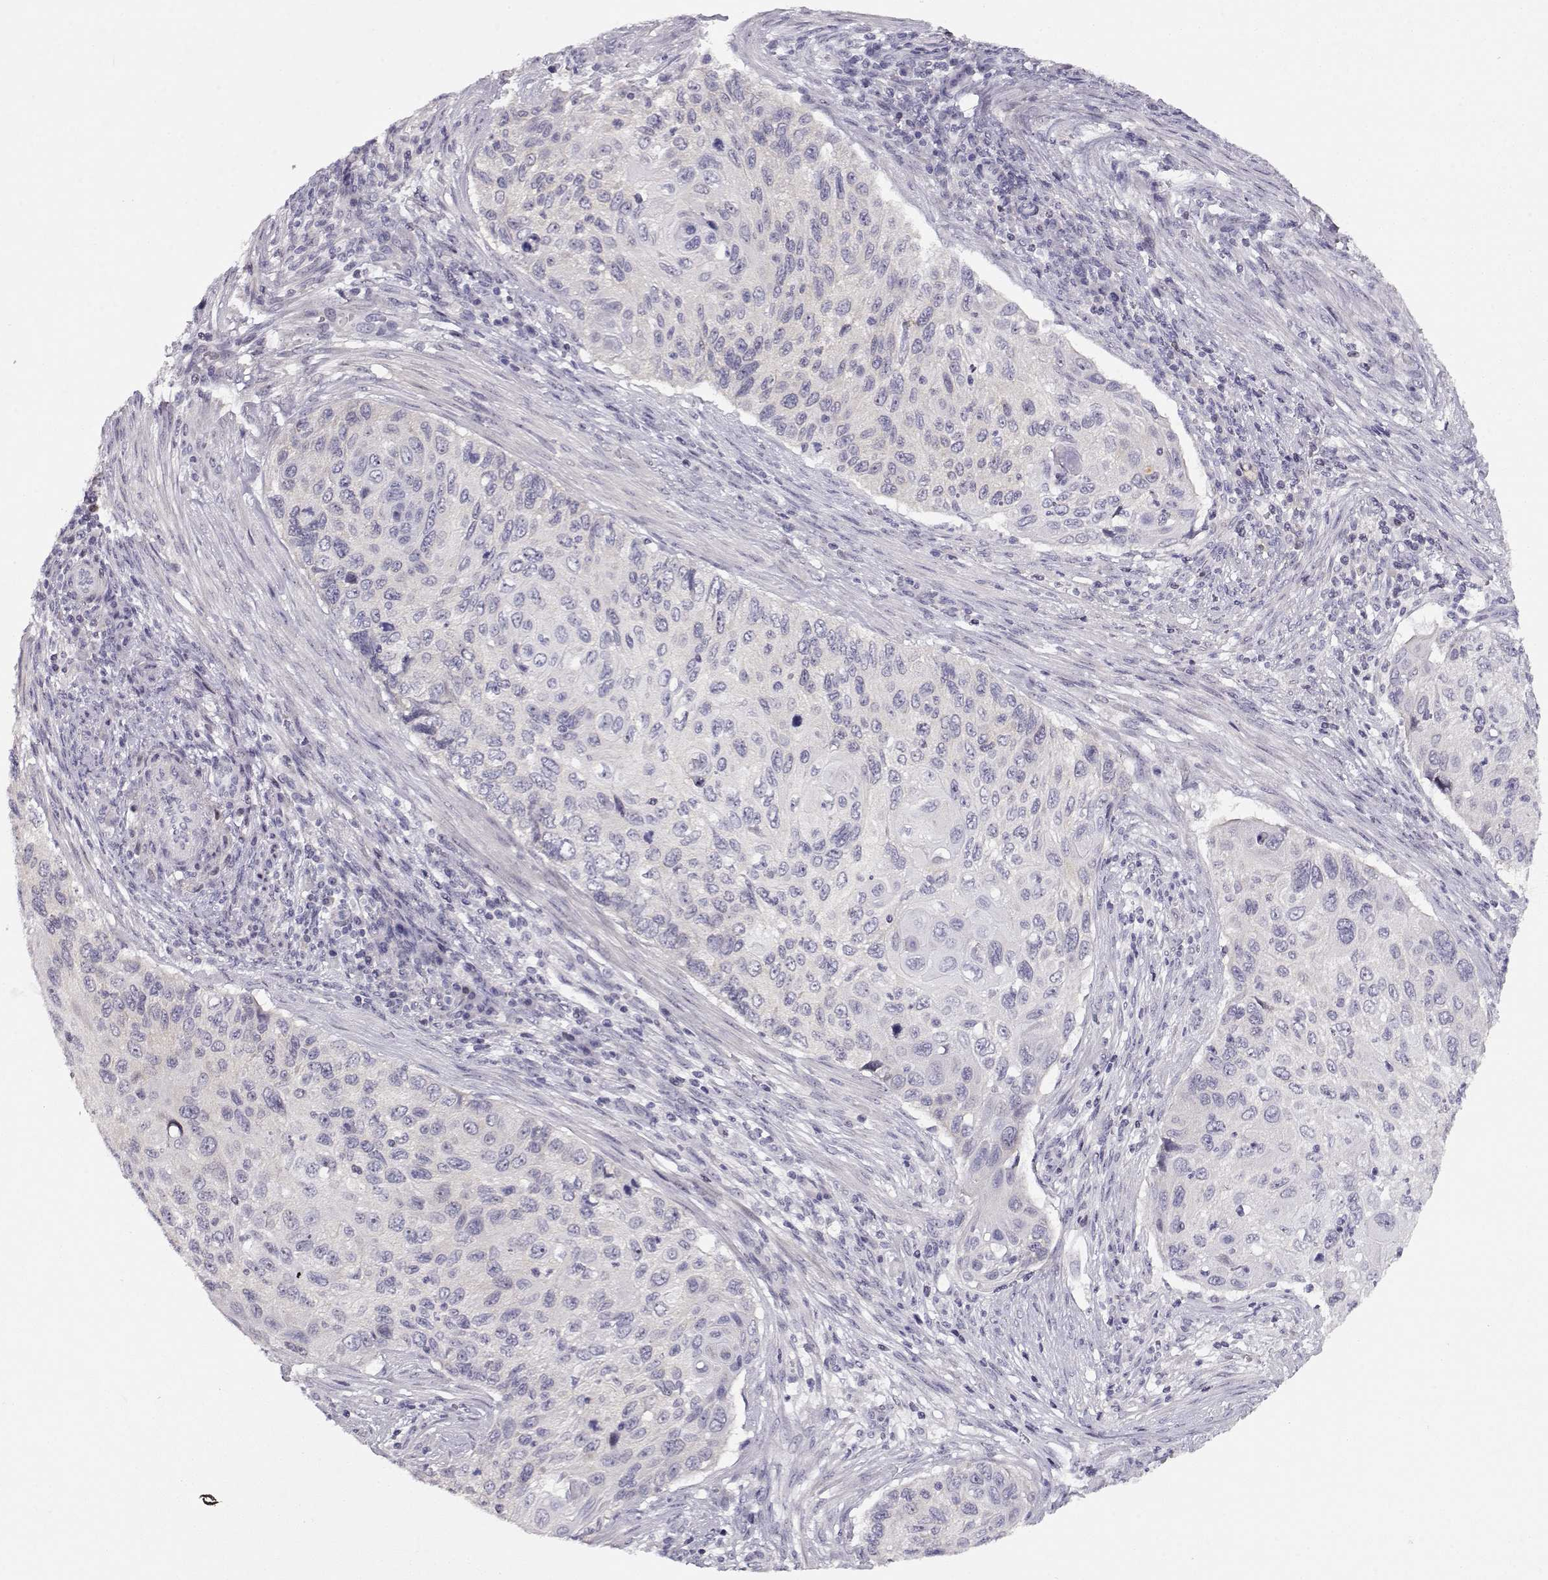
{"staining": {"intensity": "negative", "quantity": "none", "location": "none"}, "tissue": "cervical cancer", "cell_type": "Tumor cells", "image_type": "cancer", "snomed": [{"axis": "morphology", "description": "Squamous cell carcinoma, NOS"}, {"axis": "topography", "description": "Cervix"}], "caption": "Cervical cancer (squamous cell carcinoma) was stained to show a protein in brown. There is no significant expression in tumor cells.", "gene": "CRX", "patient": {"sex": "female", "age": 70}}